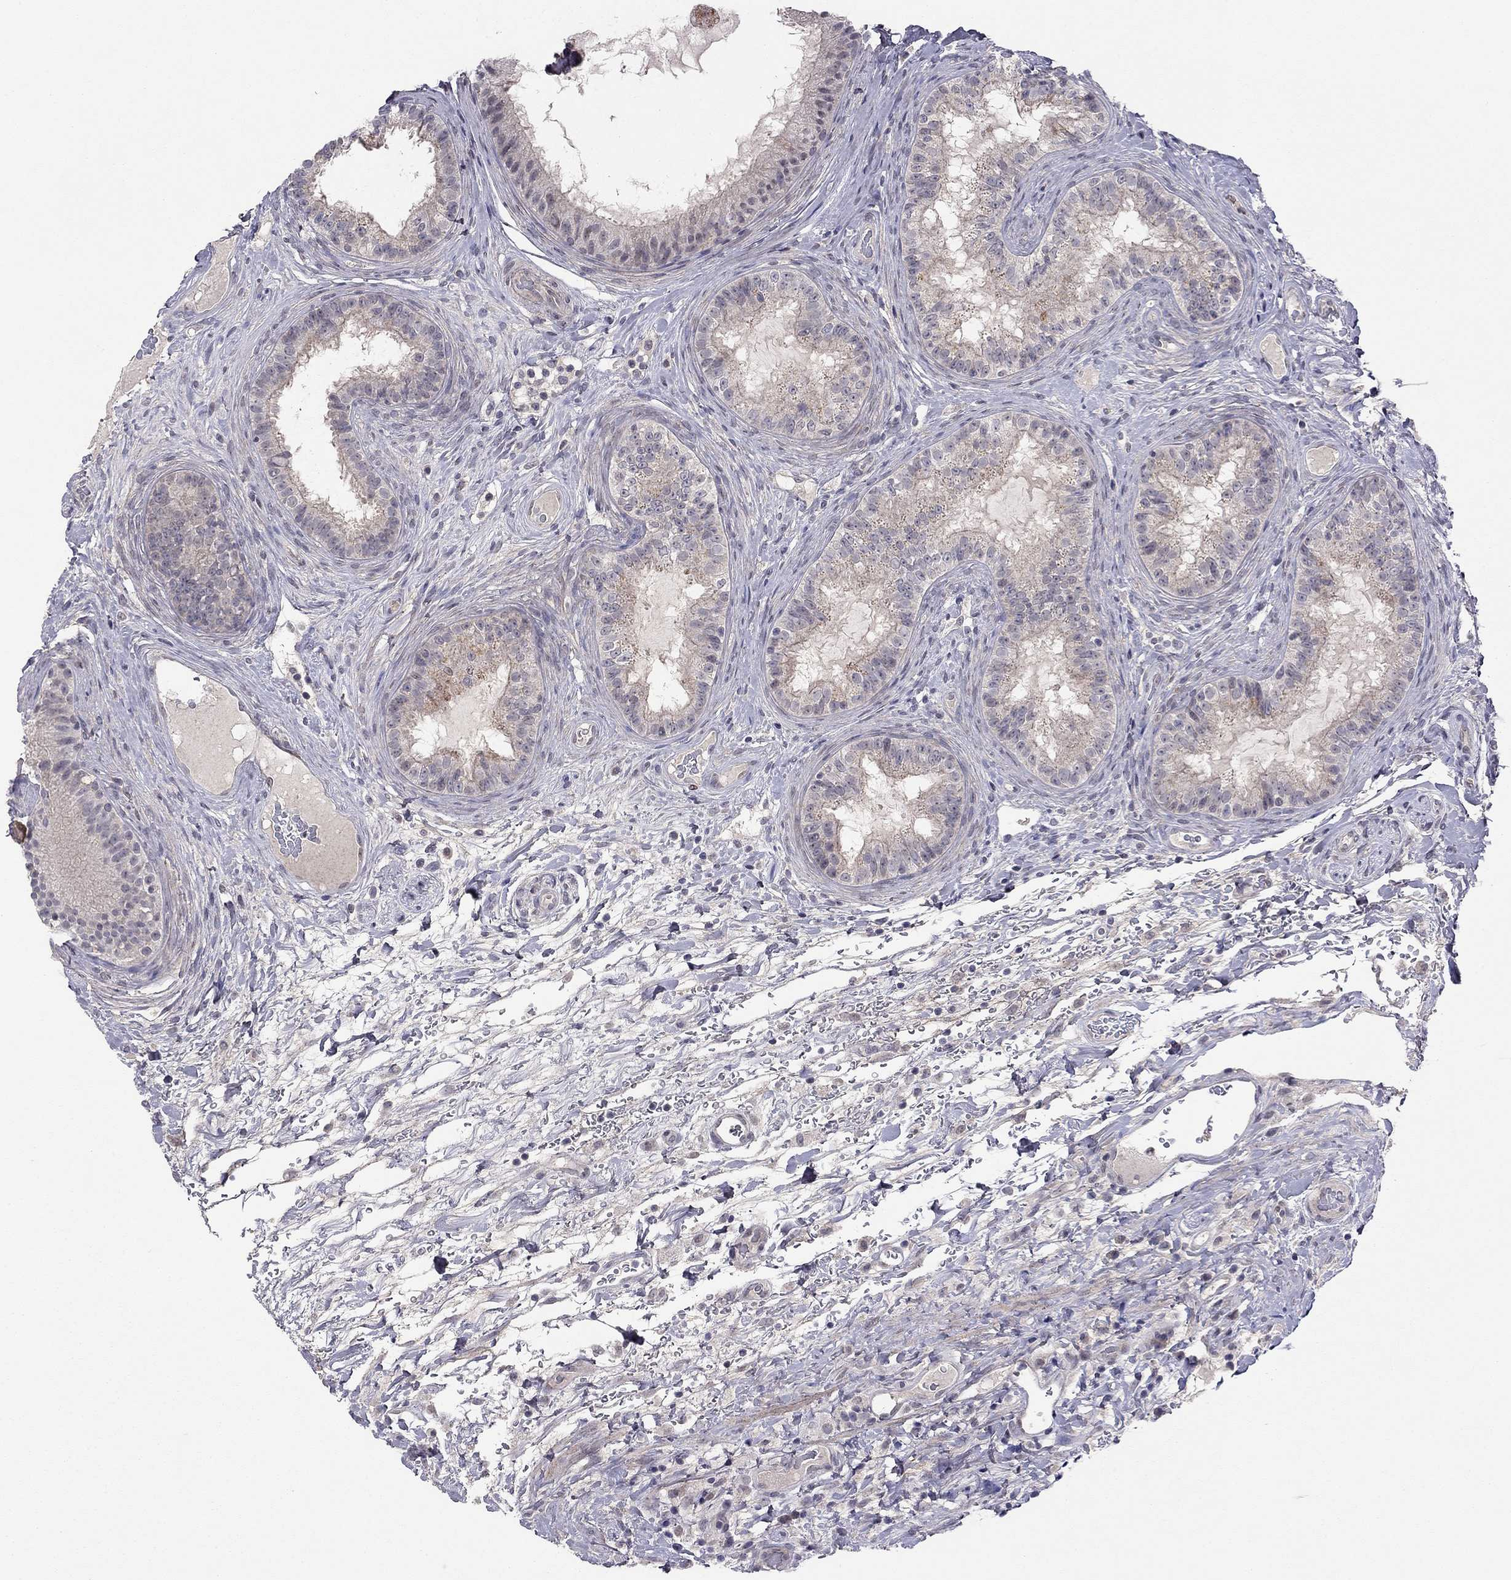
{"staining": {"intensity": "weak", "quantity": "25%-75%", "location": "cytoplasmic/membranous"}, "tissue": "epididymis", "cell_type": "Glandular cells", "image_type": "normal", "snomed": [{"axis": "morphology", "description": "Normal tissue, NOS"}, {"axis": "topography", "description": "Epididymis"}], "caption": "Epididymis stained for a protein (brown) shows weak cytoplasmic/membranous positive expression in approximately 25%-75% of glandular cells.", "gene": "ESR2", "patient": {"sex": "male", "age": 23}}